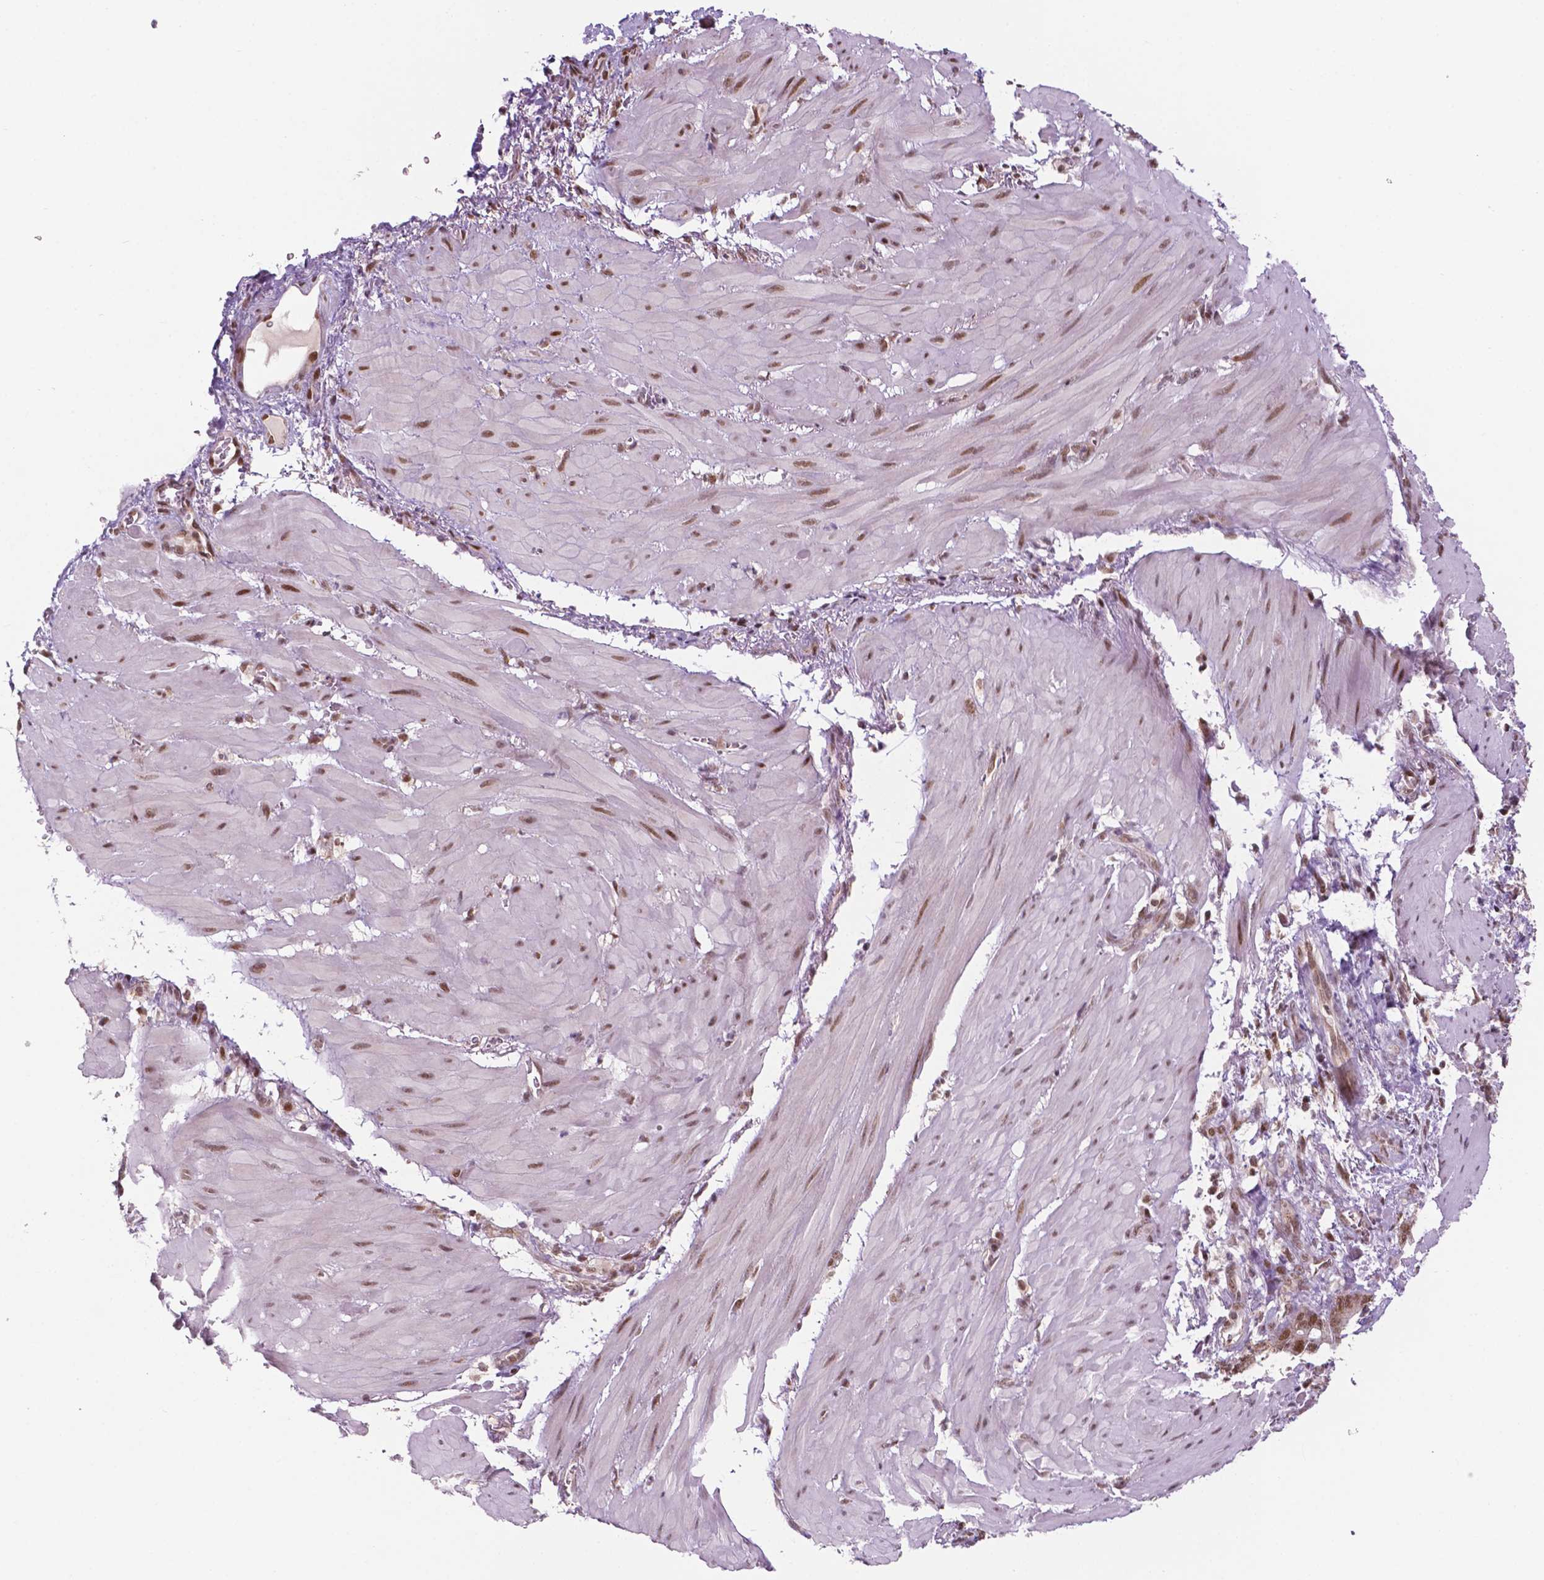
{"staining": {"intensity": "moderate", "quantity": ">75%", "location": "nuclear"}, "tissue": "stomach cancer", "cell_type": "Tumor cells", "image_type": "cancer", "snomed": [{"axis": "morphology", "description": "Normal tissue, NOS"}, {"axis": "morphology", "description": "Adenocarcinoma, NOS"}, {"axis": "topography", "description": "Esophagus"}, {"axis": "topography", "description": "Stomach, upper"}], "caption": "DAB (3,3'-diaminobenzidine) immunohistochemical staining of stomach cancer demonstrates moderate nuclear protein positivity in about >75% of tumor cells.", "gene": "PER2", "patient": {"sex": "male", "age": 74}}